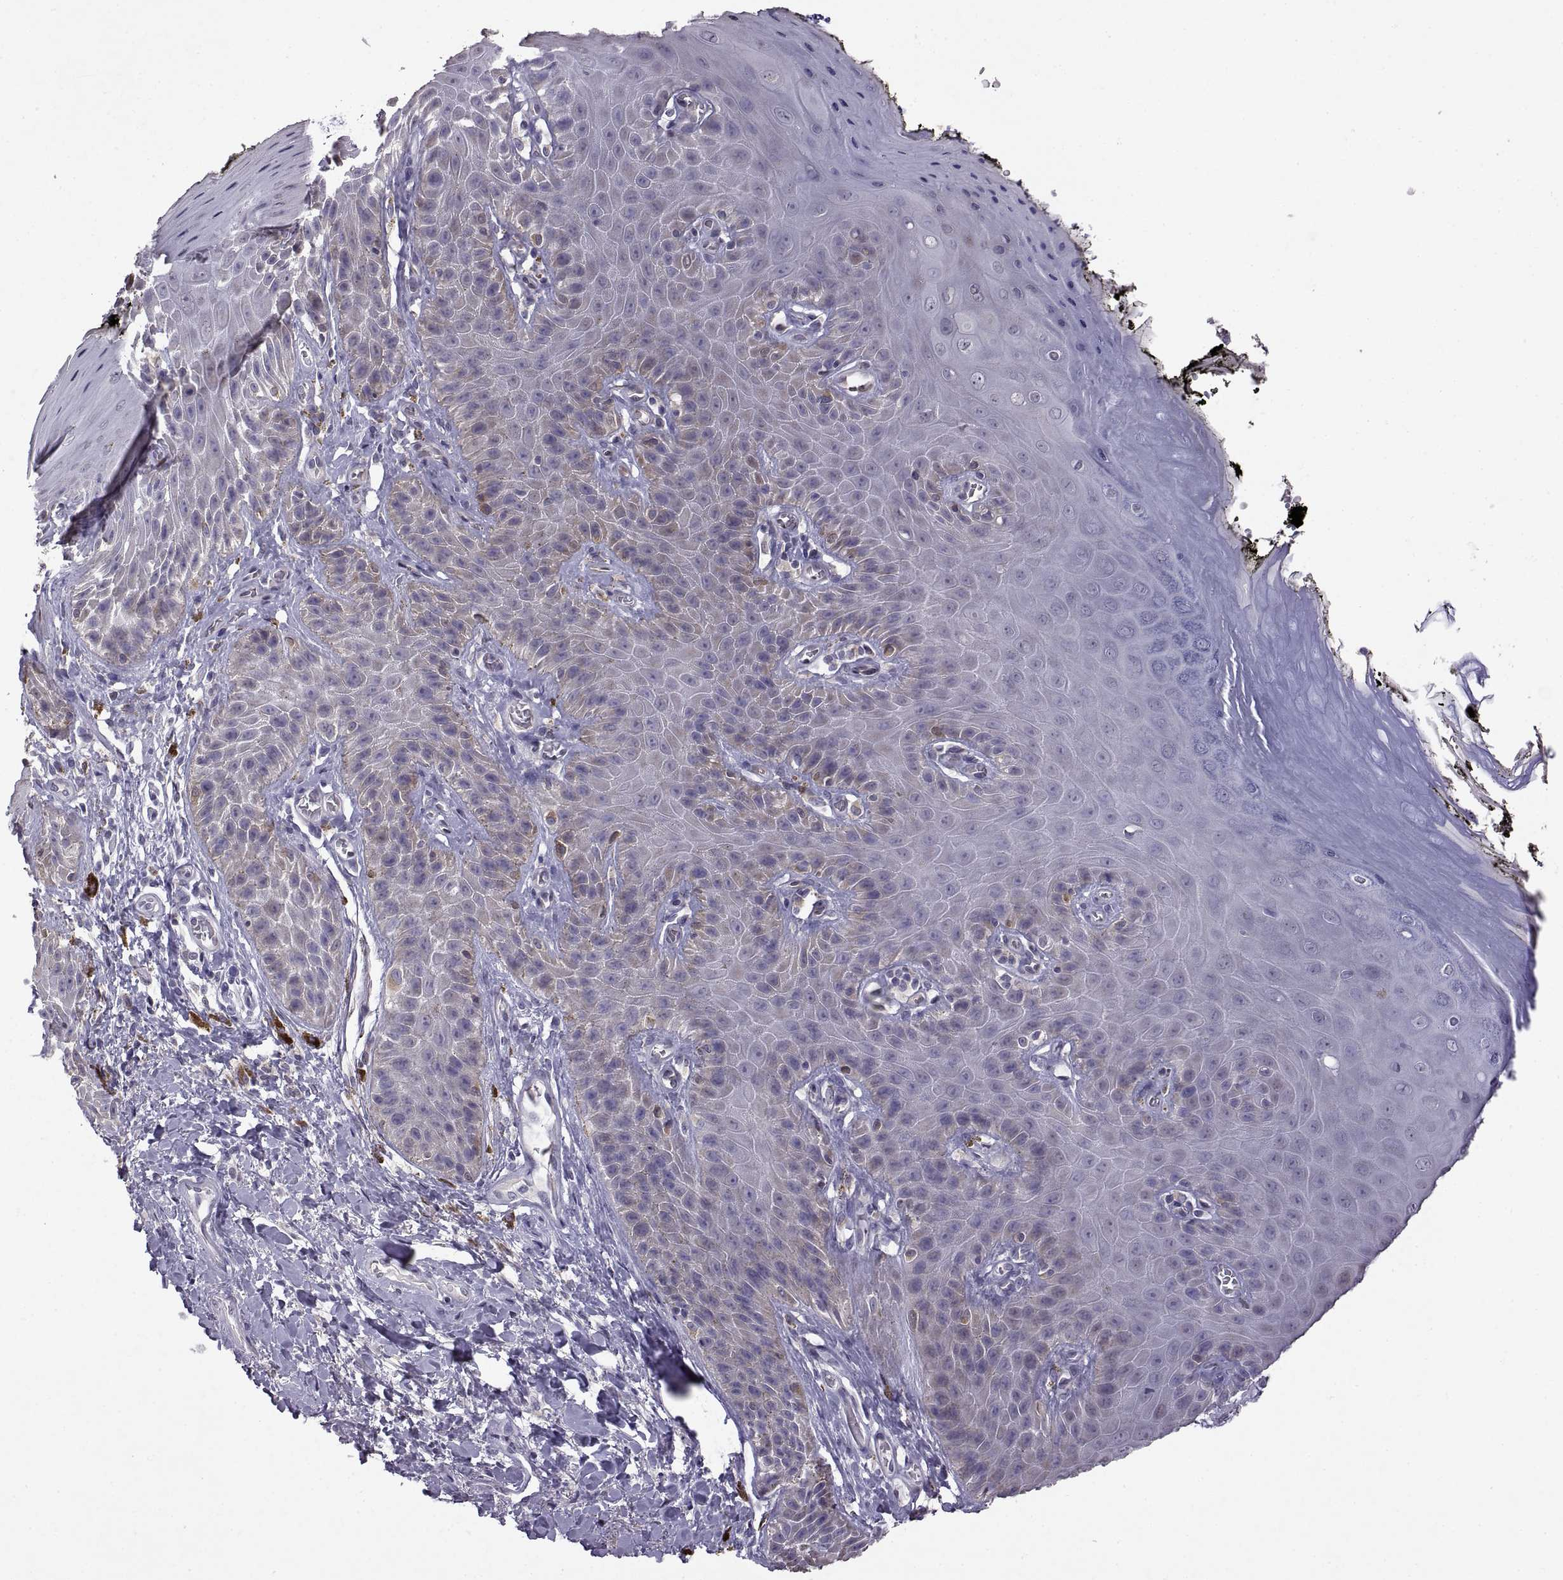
{"staining": {"intensity": "negative", "quantity": "none", "location": "none"}, "tissue": "skin", "cell_type": "Epidermal cells", "image_type": "normal", "snomed": [{"axis": "morphology", "description": "Normal tissue, NOS"}, {"axis": "topography", "description": "Anal"}, {"axis": "topography", "description": "Peripheral nerve tissue"}], "caption": "This is an immunohistochemistry (IHC) histopathology image of unremarkable human skin. There is no positivity in epidermal cells.", "gene": "DEFB136", "patient": {"sex": "male", "age": 53}}